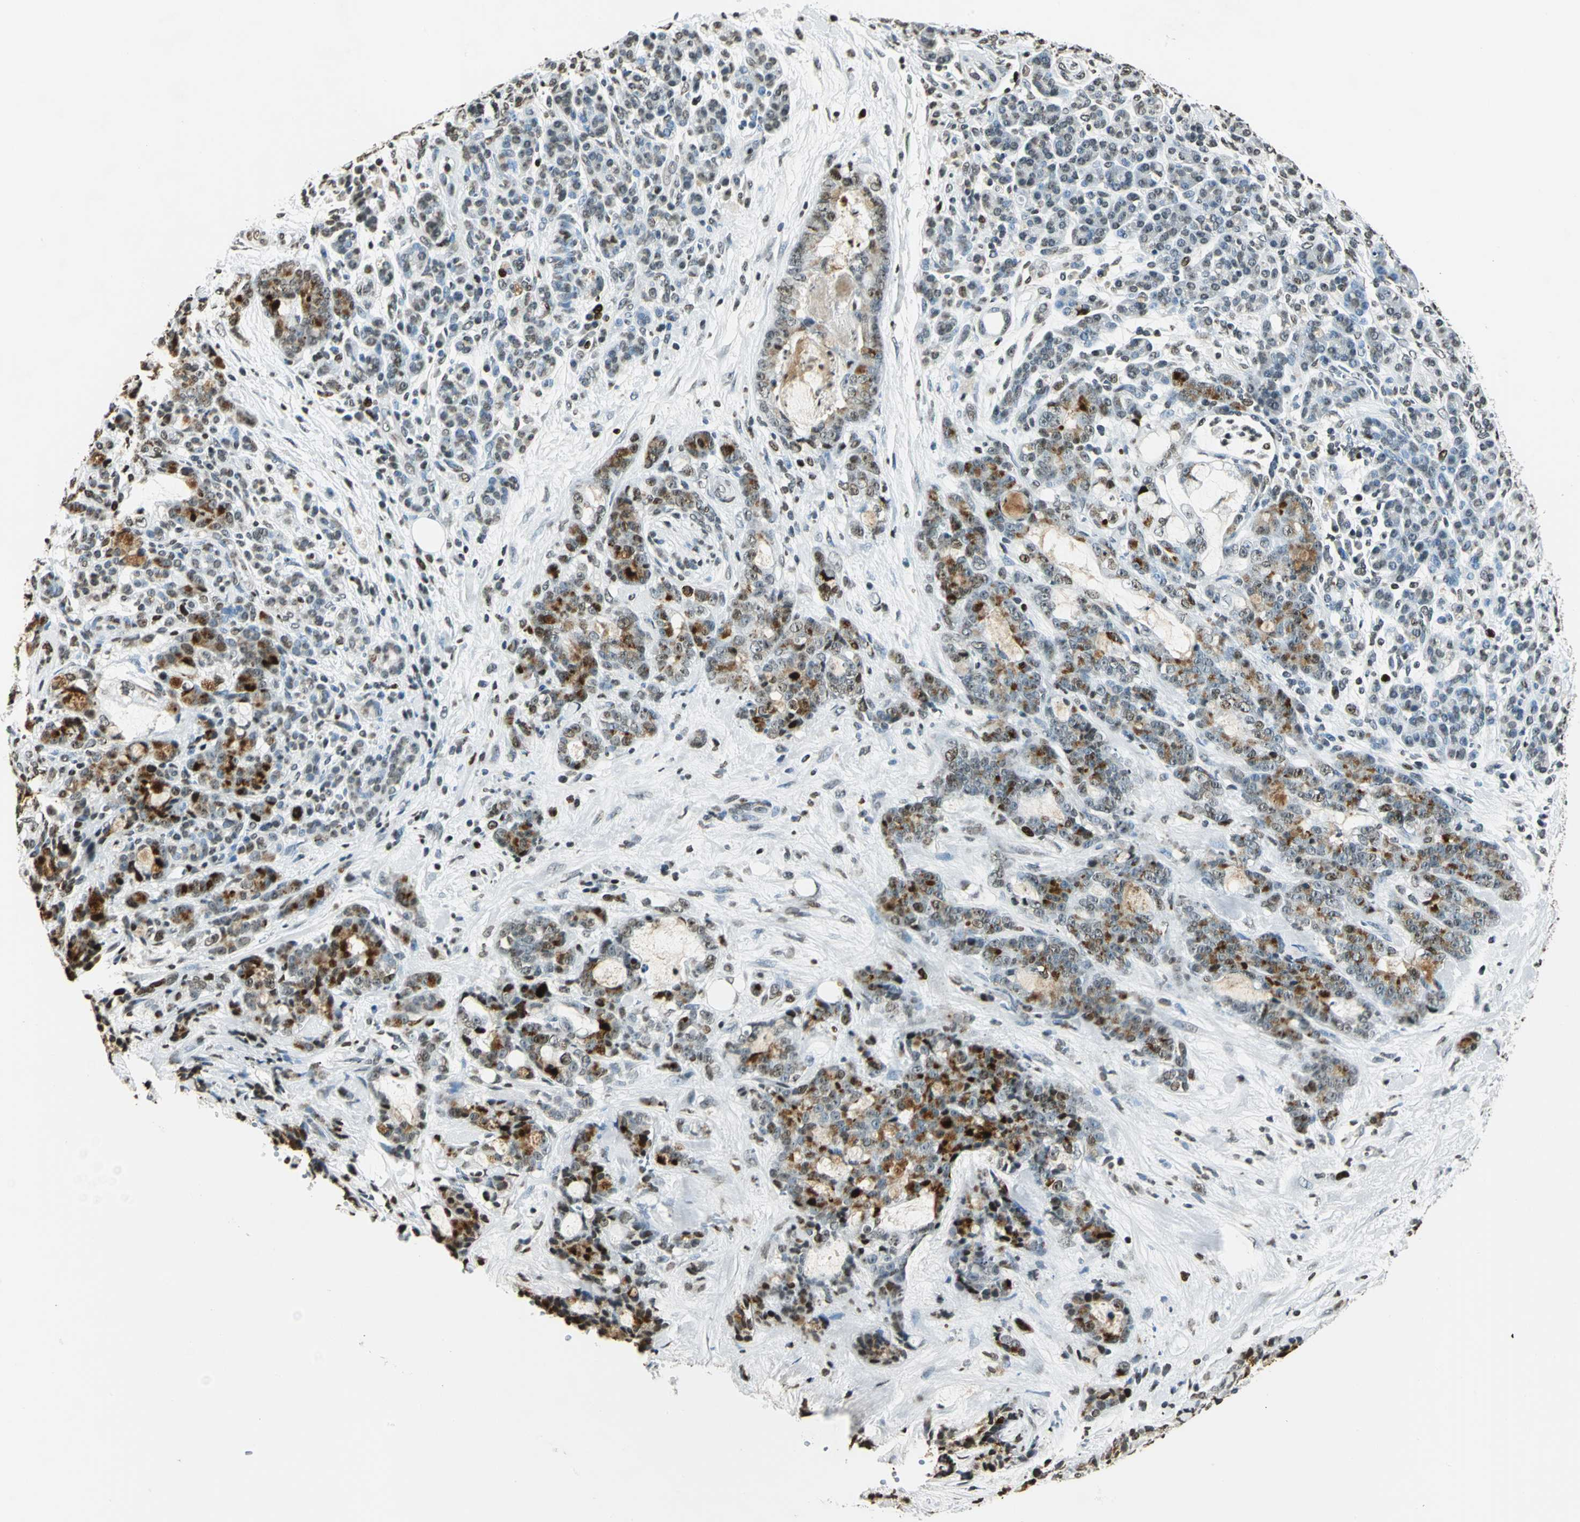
{"staining": {"intensity": "moderate", "quantity": "25%-75%", "location": "cytoplasmic/membranous,nuclear"}, "tissue": "pancreatic cancer", "cell_type": "Tumor cells", "image_type": "cancer", "snomed": [{"axis": "morphology", "description": "Adenocarcinoma, NOS"}, {"axis": "topography", "description": "Pancreas"}], "caption": "A brown stain shows moderate cytoplasmic/membranous and nuclear staining of a protein in pancreatic cancer (adenocarcinoma) tumor cells.", "gene": "MCM4", "patient": {"sex": "female", "age": 73}}